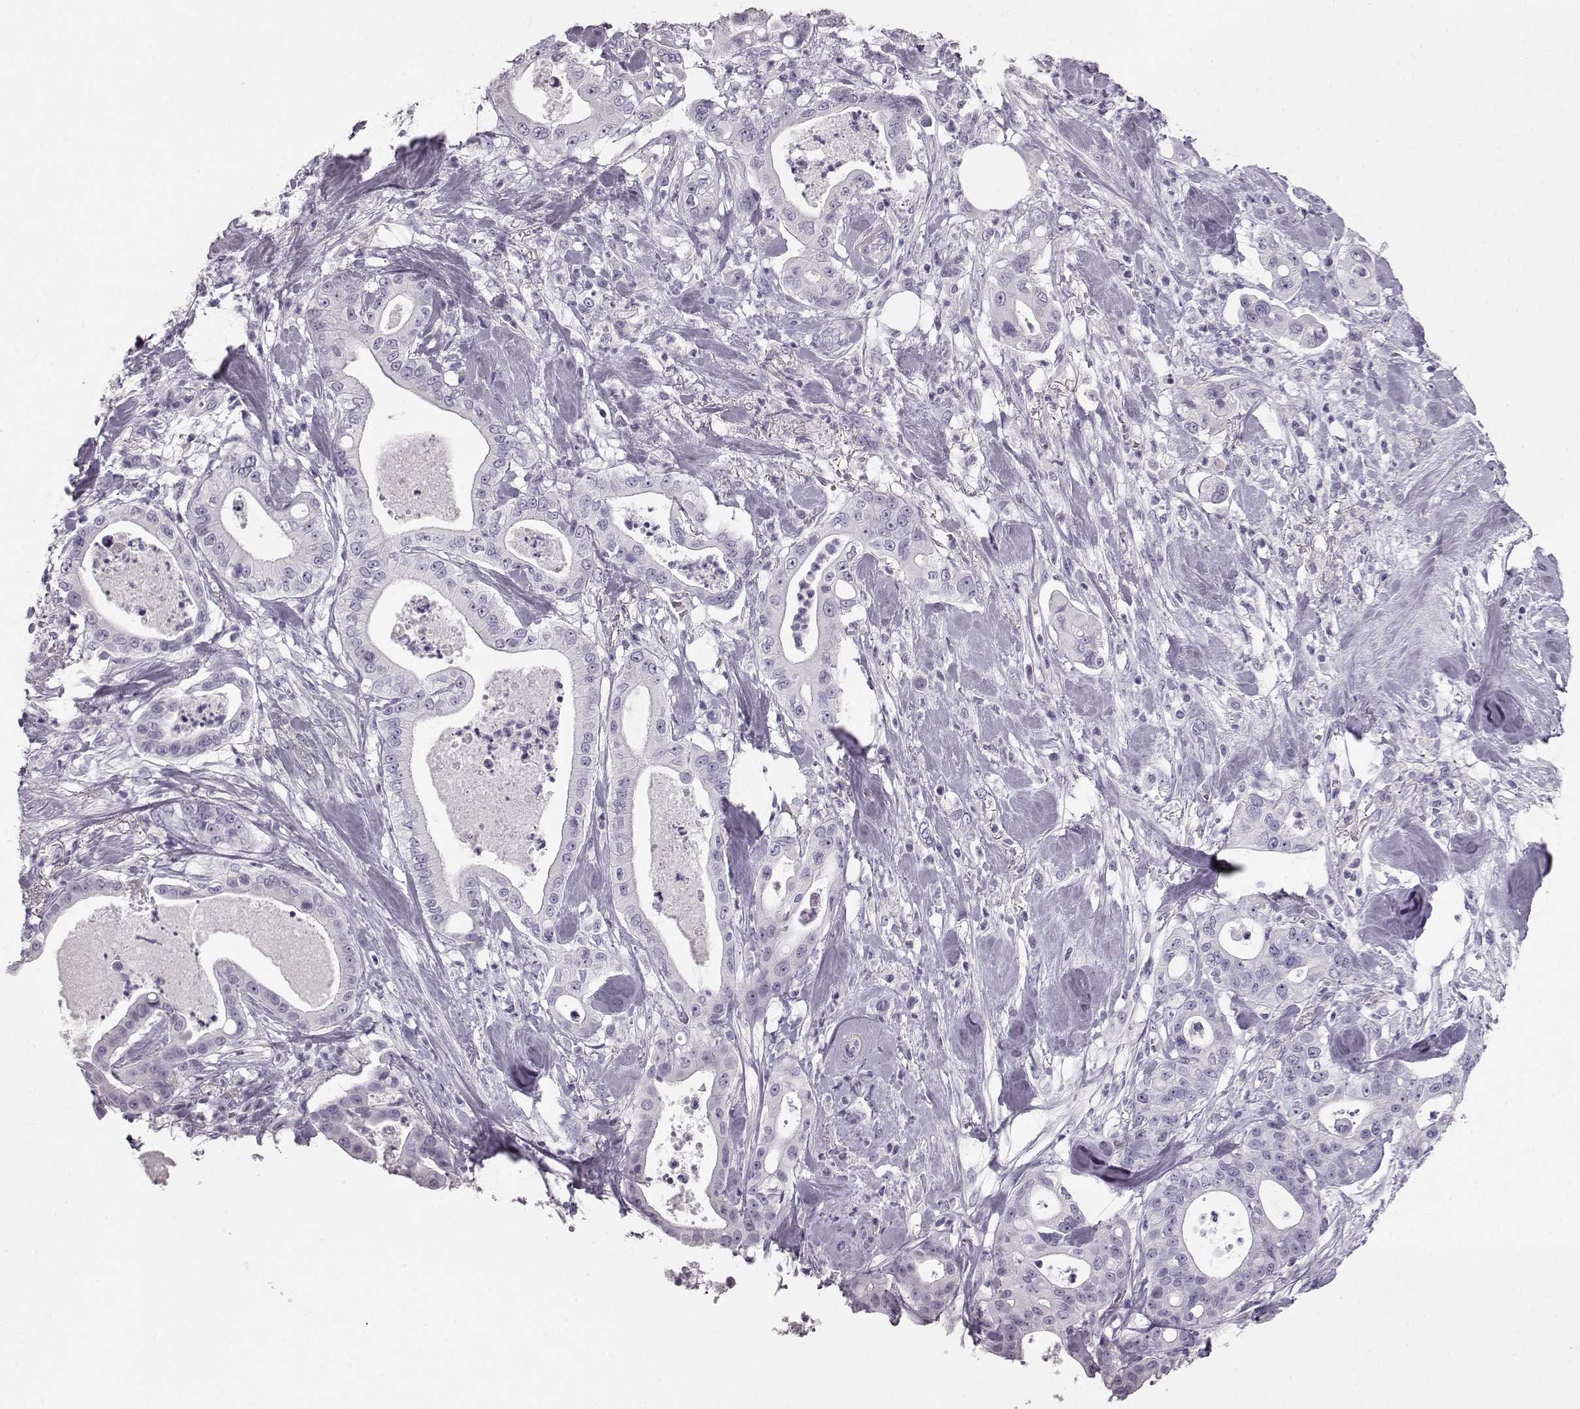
{"staining": {"intensity": "negative", "quantity": "none", "location": "none"}, "tissue": "pancreatic cancer", "cell_type": "Tumor cells", "image_type": "cancer", "snomed": [{"axis": "morphology", "description": "Adenocarcinoma, NOS"}, {"axis": "topography", "description": "Pancreas"}], "caption": "Immunohistochemistry micrograph of pancreatic cancer stained for a protein (brown), which reveals no staining in tumor cells.", "gene": "BFSP2", "patient": {"sex": "male", "age": 71}}